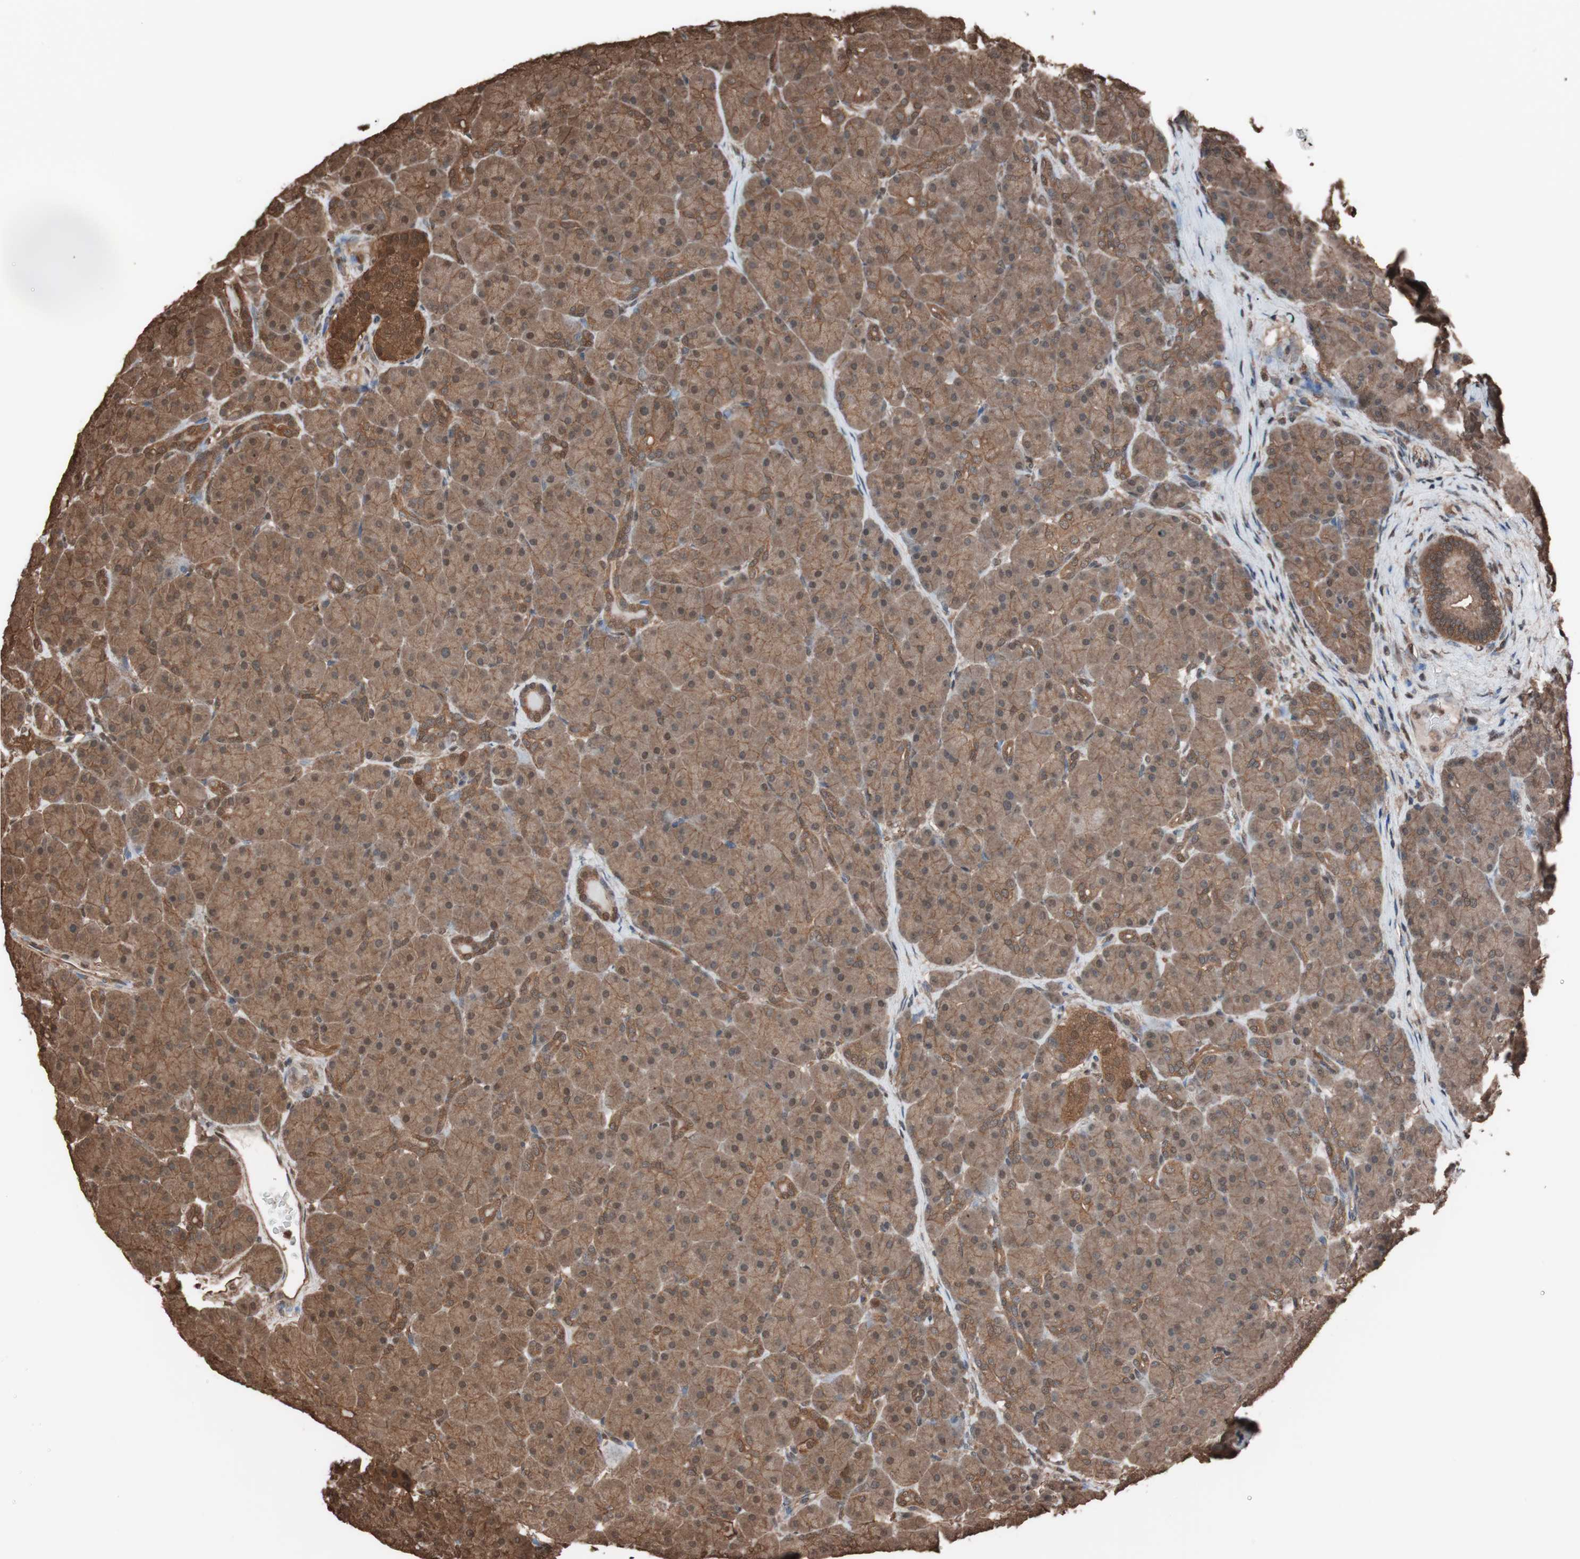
{"staining": {"intensity": "moderate", "quantity": ">75%", "location": "cytoplasmic/membranous"}, "tissue": "pancreas", "cell_type": "Exocrine glandular cells", "image_type": "normal", "snomed": [{"axis": "morphology", "description": "Normal tissue, NOS"}, {"axis": "topography", "description": "Pancreas"}], "caption": "IHC histopathology image of unremarkable pancreas: human pancreas stained using IHC exhibits medium levels of moderate protein expression localized specifically in the cytoplasmic/membranous of exocrine glandular cells, appearing as a cytoplasmic/membranous brown color.", "gene": "CALM2", "patient": {"sex": "male", "age": 66}}